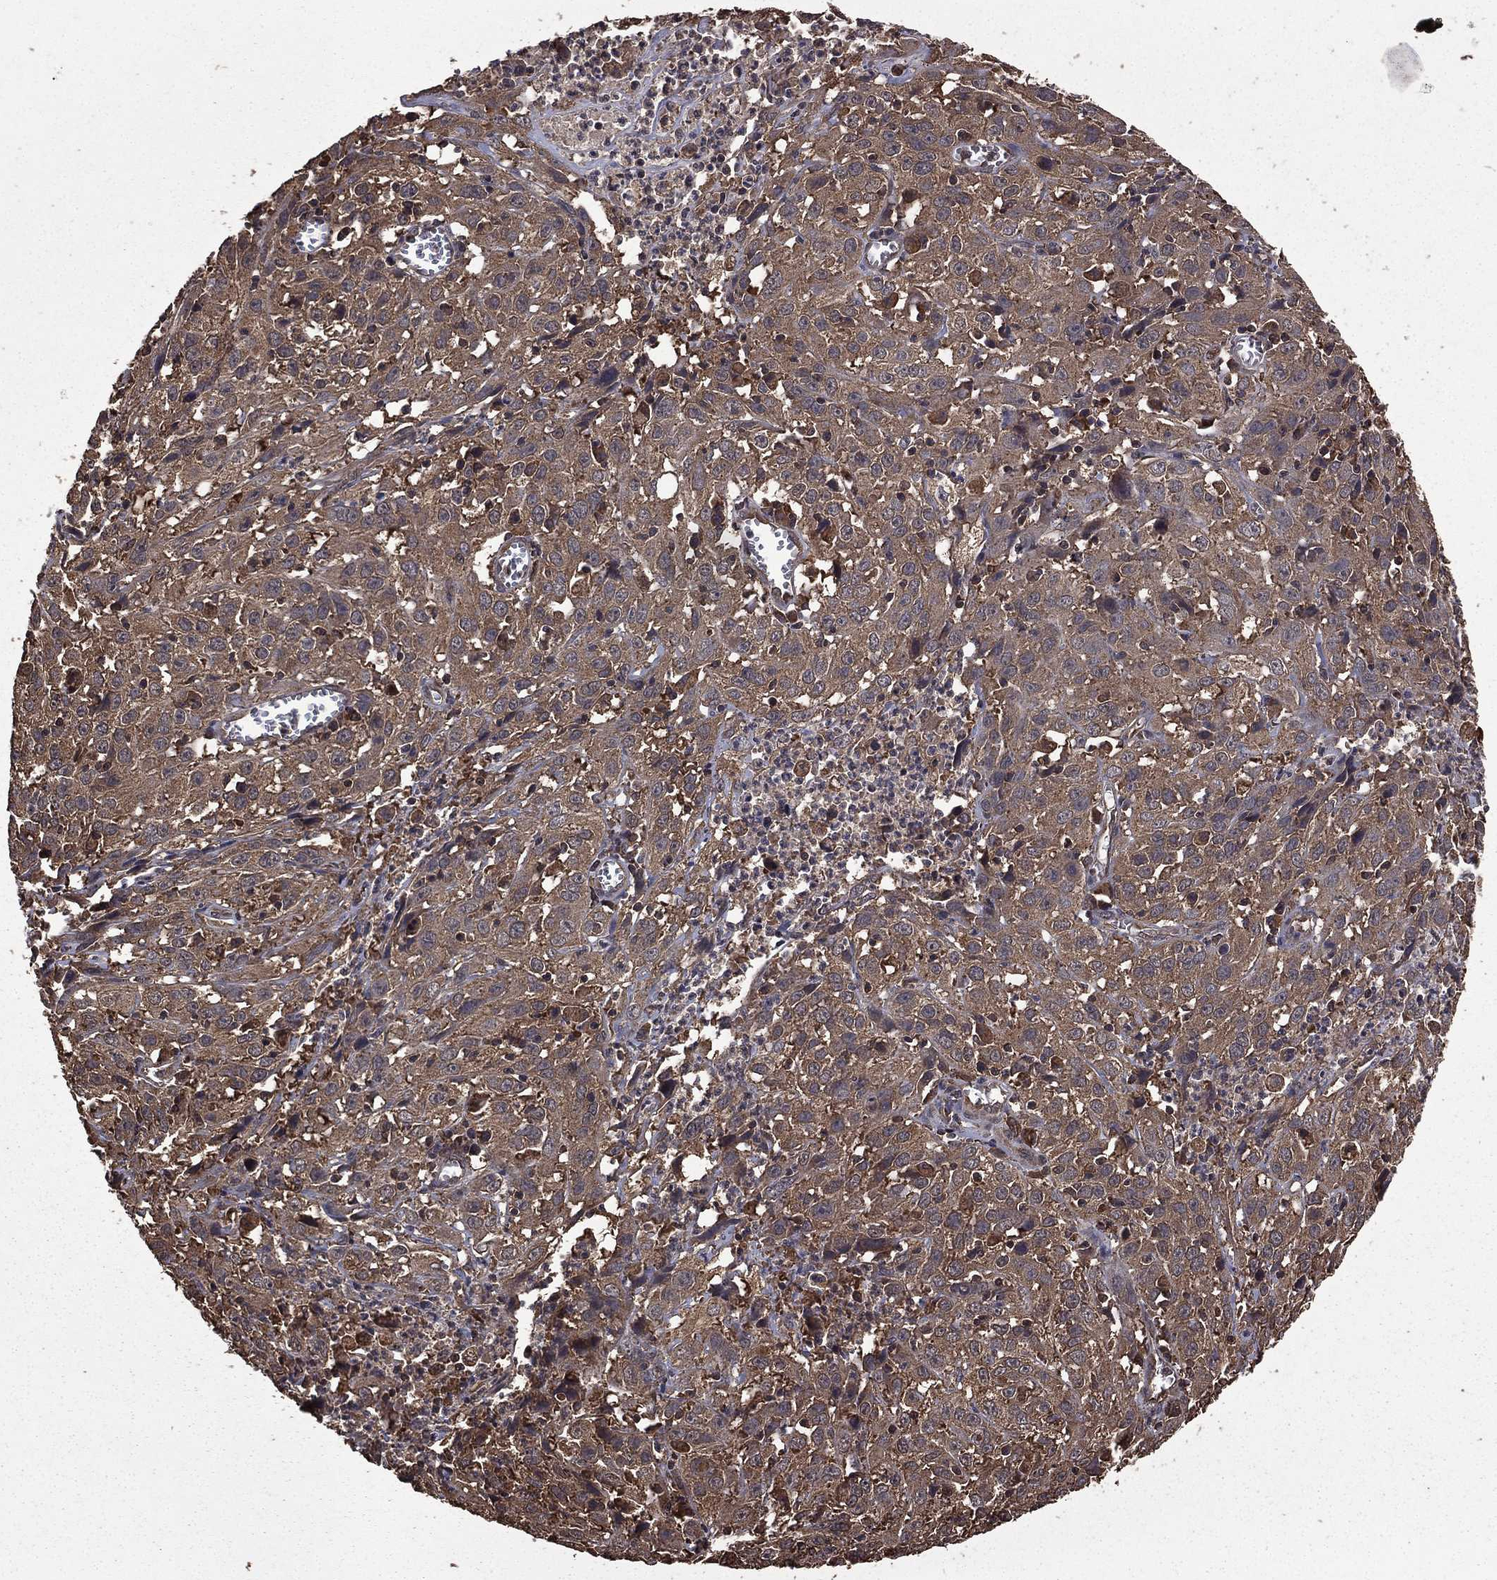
{"staining": {"intensity": "weak", "quantity": "25%-75%", "location": "cytoplasmic/membranous"}, "tissue": "cervical cancer", "cell_type": "Tumor cells", "image_type": "cancer", "snomed": [{"axis": "morphology", "description": "Squamous cell carcinoma, NOS"}, {"axis": "topography", "description": "Cervix"}], "caption": "IHC of cervical cancer (squamous cell carcinoma) displays low levels of weak cytoplasmic/membranous expression in about 25%-75% of tumor cells.", "gene": "BIRC6", "patient": {"sex": "female", "age": 32}}